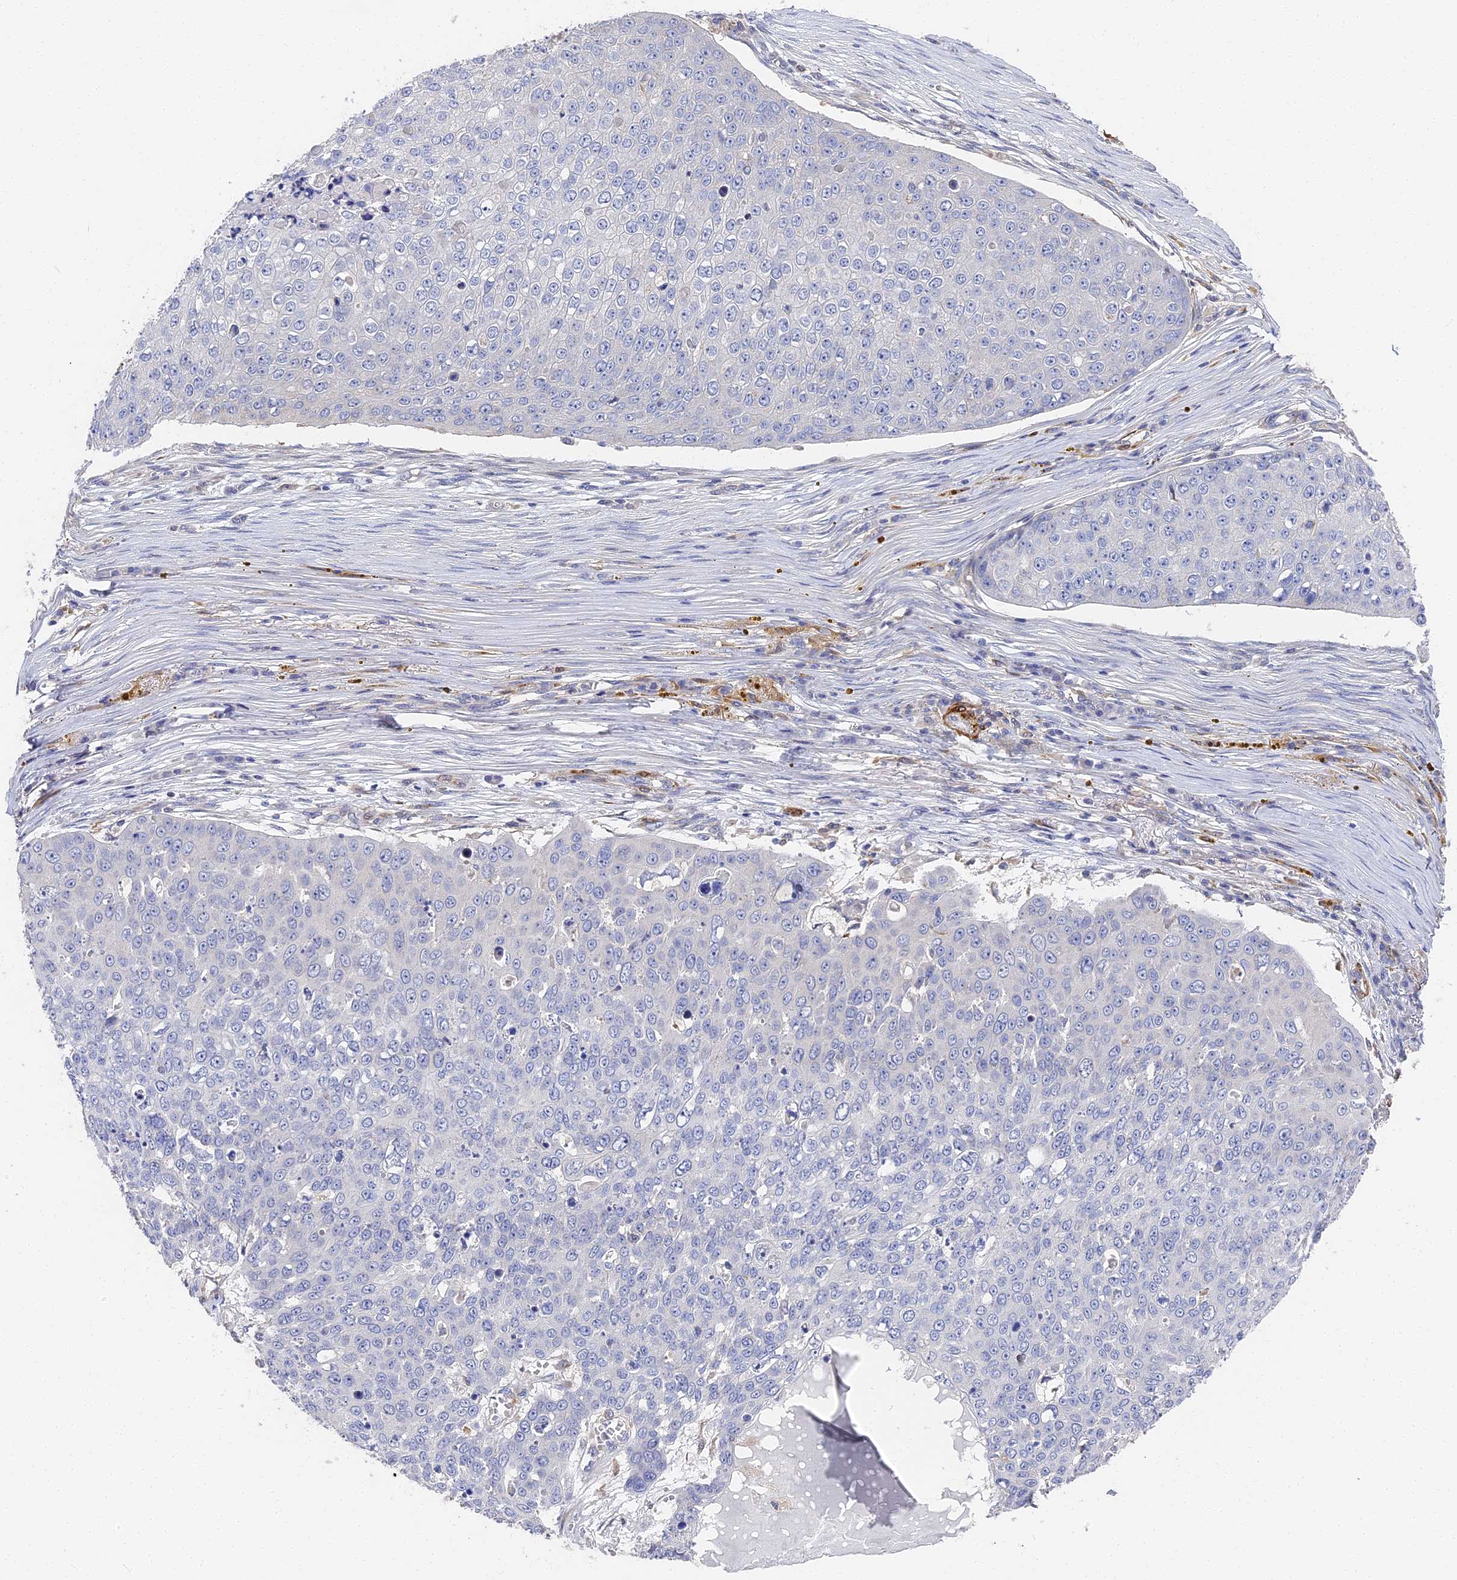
{"staining": {"intensity": "negative", "quantity": "none", "location": "none"}, "tissue": "skin cancer", "cell_type": "Tumor cells", "image_type": "cancer", "snomed": [{"axis": "morphology", "description": "Squamous cell carcinoma, NOS"}, {"axis": "topography", "description": "Skin"}], "caption": "A high-resolution micrograph shows immunohistochemistry (IHC) staining of skin cancer (squamous cell carcinoma), which displays no significant staining in tumor cells.", "gene": "CCDC113", "patient": {"sex": "male", "age": 71}}